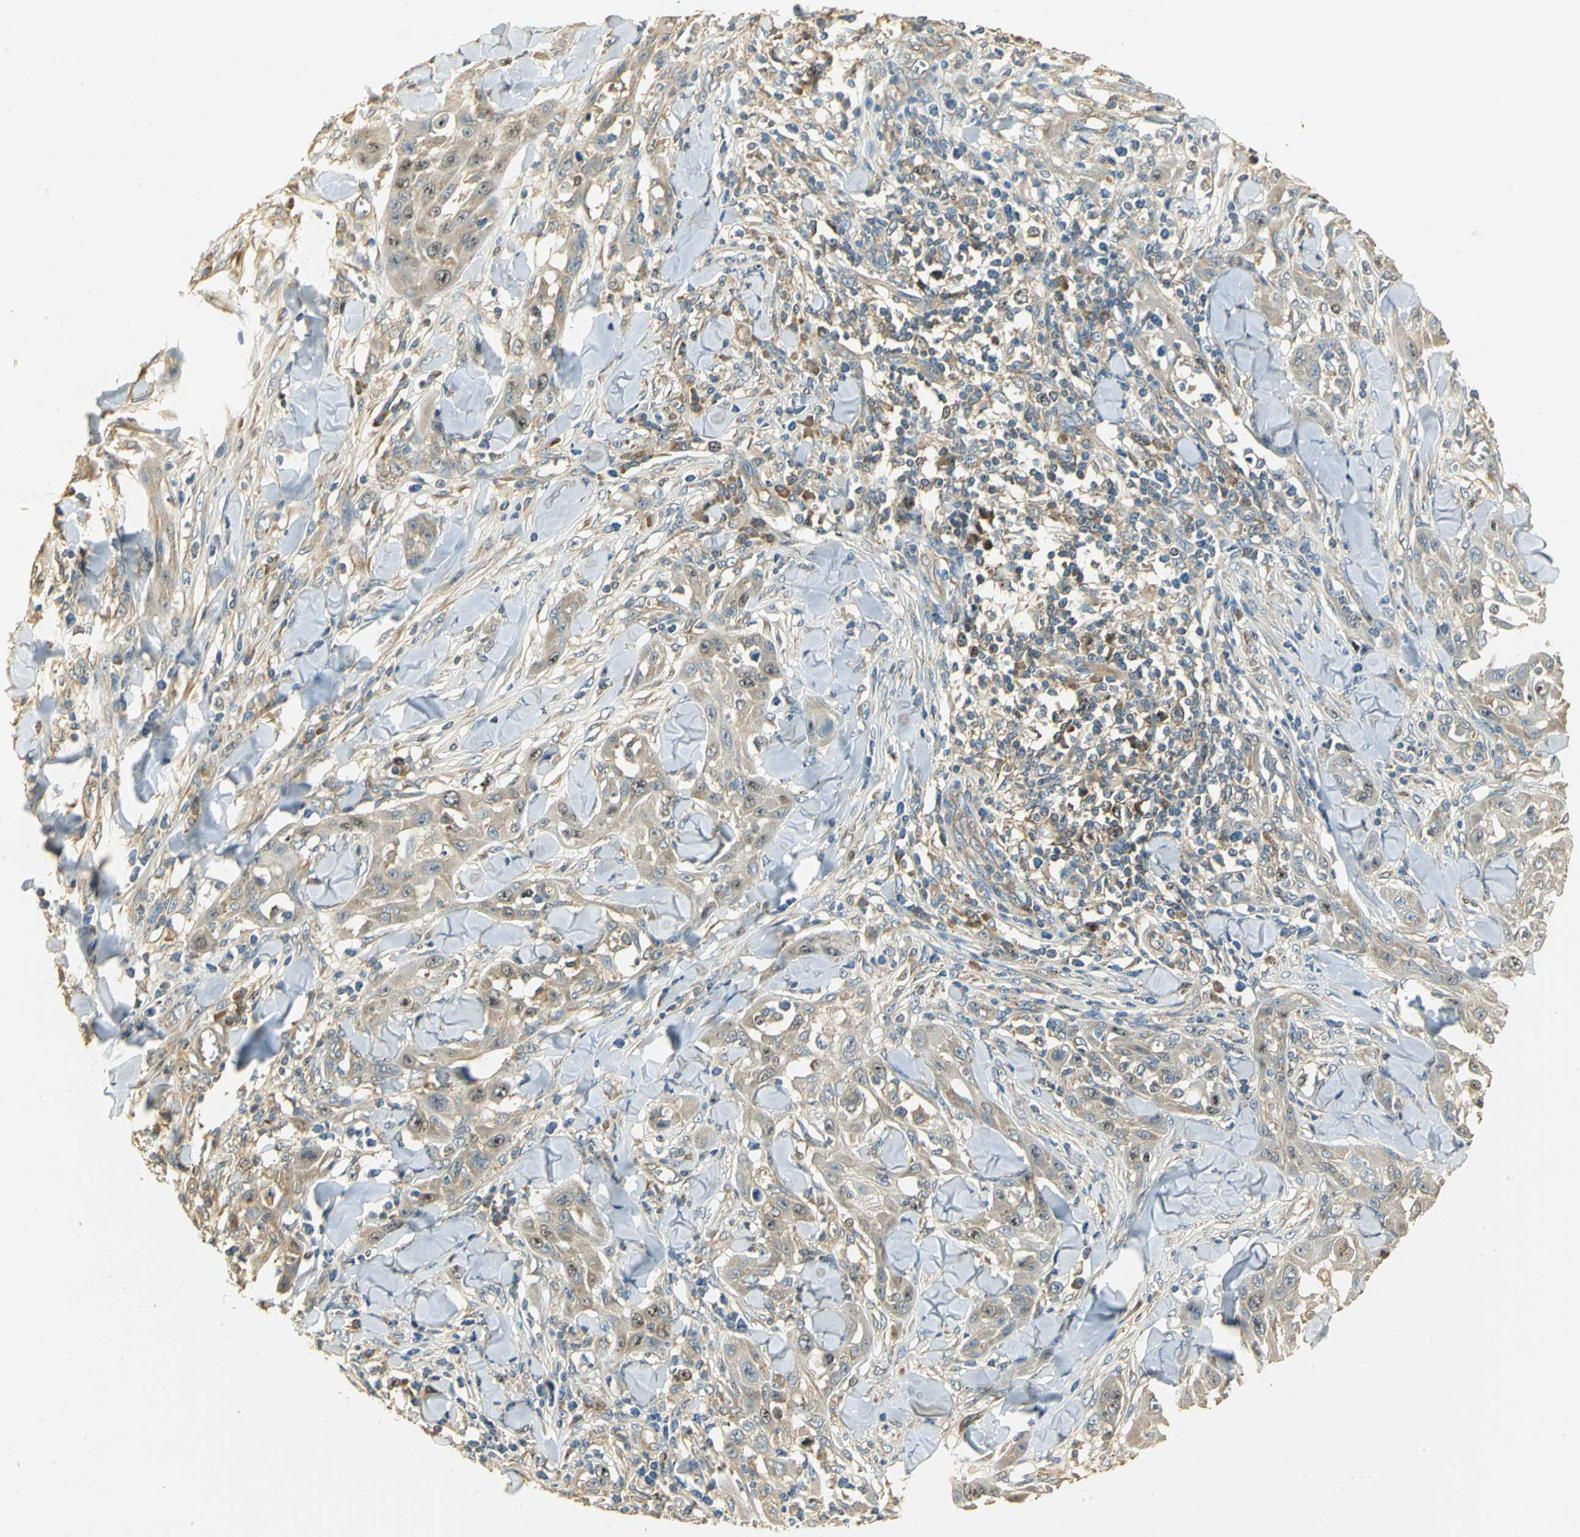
{"staining": {"intensity": "moderate", "quantity": ">75%", "location": "cytoplasmic/membranous,nuclear"}, "tissue": "skin cancer", "cell_type": "Tumor cells", "image_type": "cancer", "snomed": [{"axis": "morphology", "description": "Squamous cell carcinoma, NOS"}, {"axis": "topography", "description": "Skin"}], "caption": "Immunohistochemistry (IHC) histopathology image of human skin squamous cell carcinoma stained for a protein (brown), which shows medium levels of moderate cytoplasmic/membranous and nuclear staining in approximately >75% of tumor cells.", "gene": "RARS1", "patient": {"sex": "male", "age": 24}}